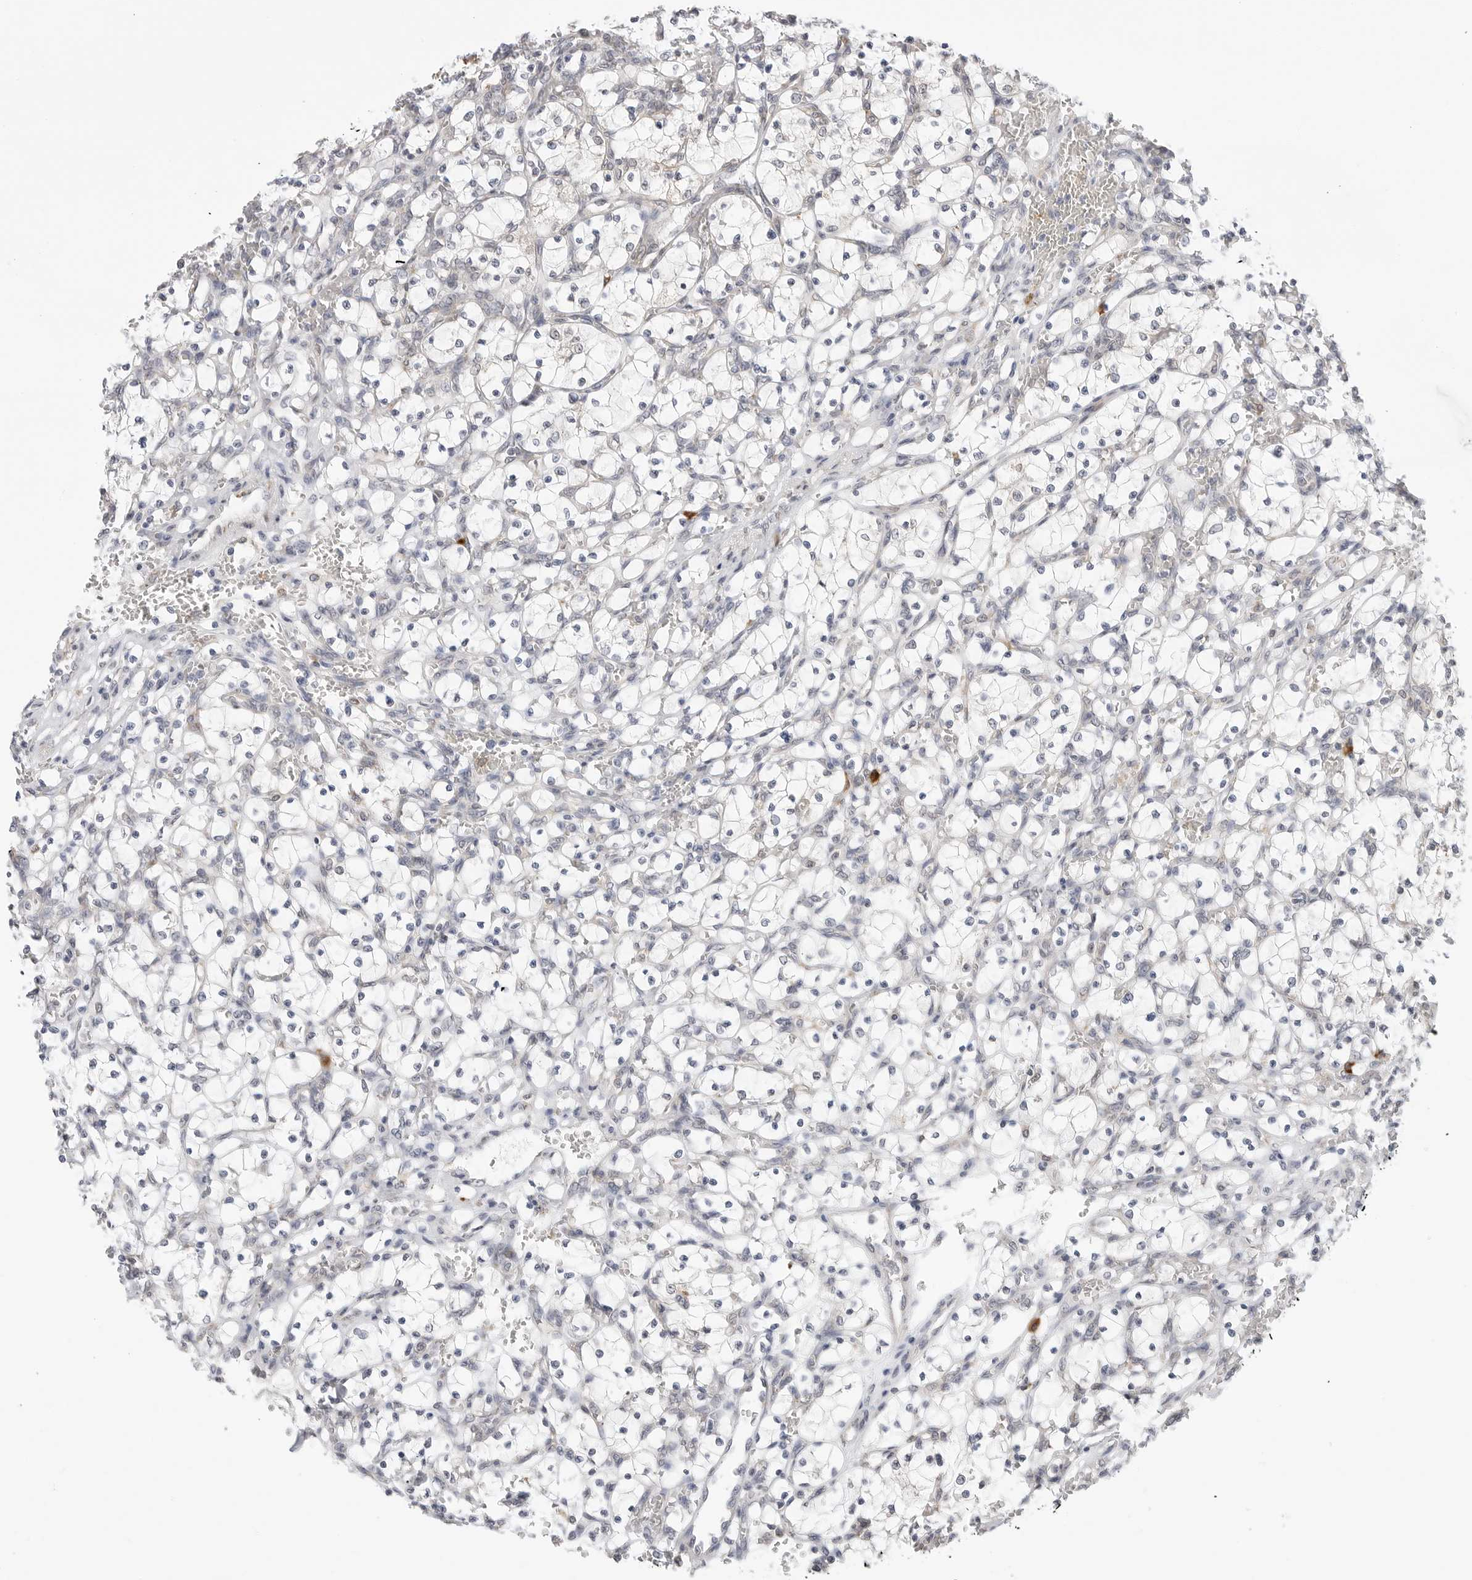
{"staining": {"intensity": "negative", "quantity": "none", "location": "none"}, "tissue": "renal cancer", "cell_type": "Tumor cells", "image_type": "cancer", "snomed": [{"axis": "morphology", "description": "Adenocarcinoma, NOS"}, {"axis": "topography", "description": "Kidney"}], "caption": "Tumor cells are negative for protein expression in human adenocarcinoma (renal). The staining is performed using DAB (3,3'-diaminobenzidine) brown chromogen with nuclei counter-stained in using hematoxylin.", "gene": "RPN1", "patient": {"sex": "female", "age": 69}}